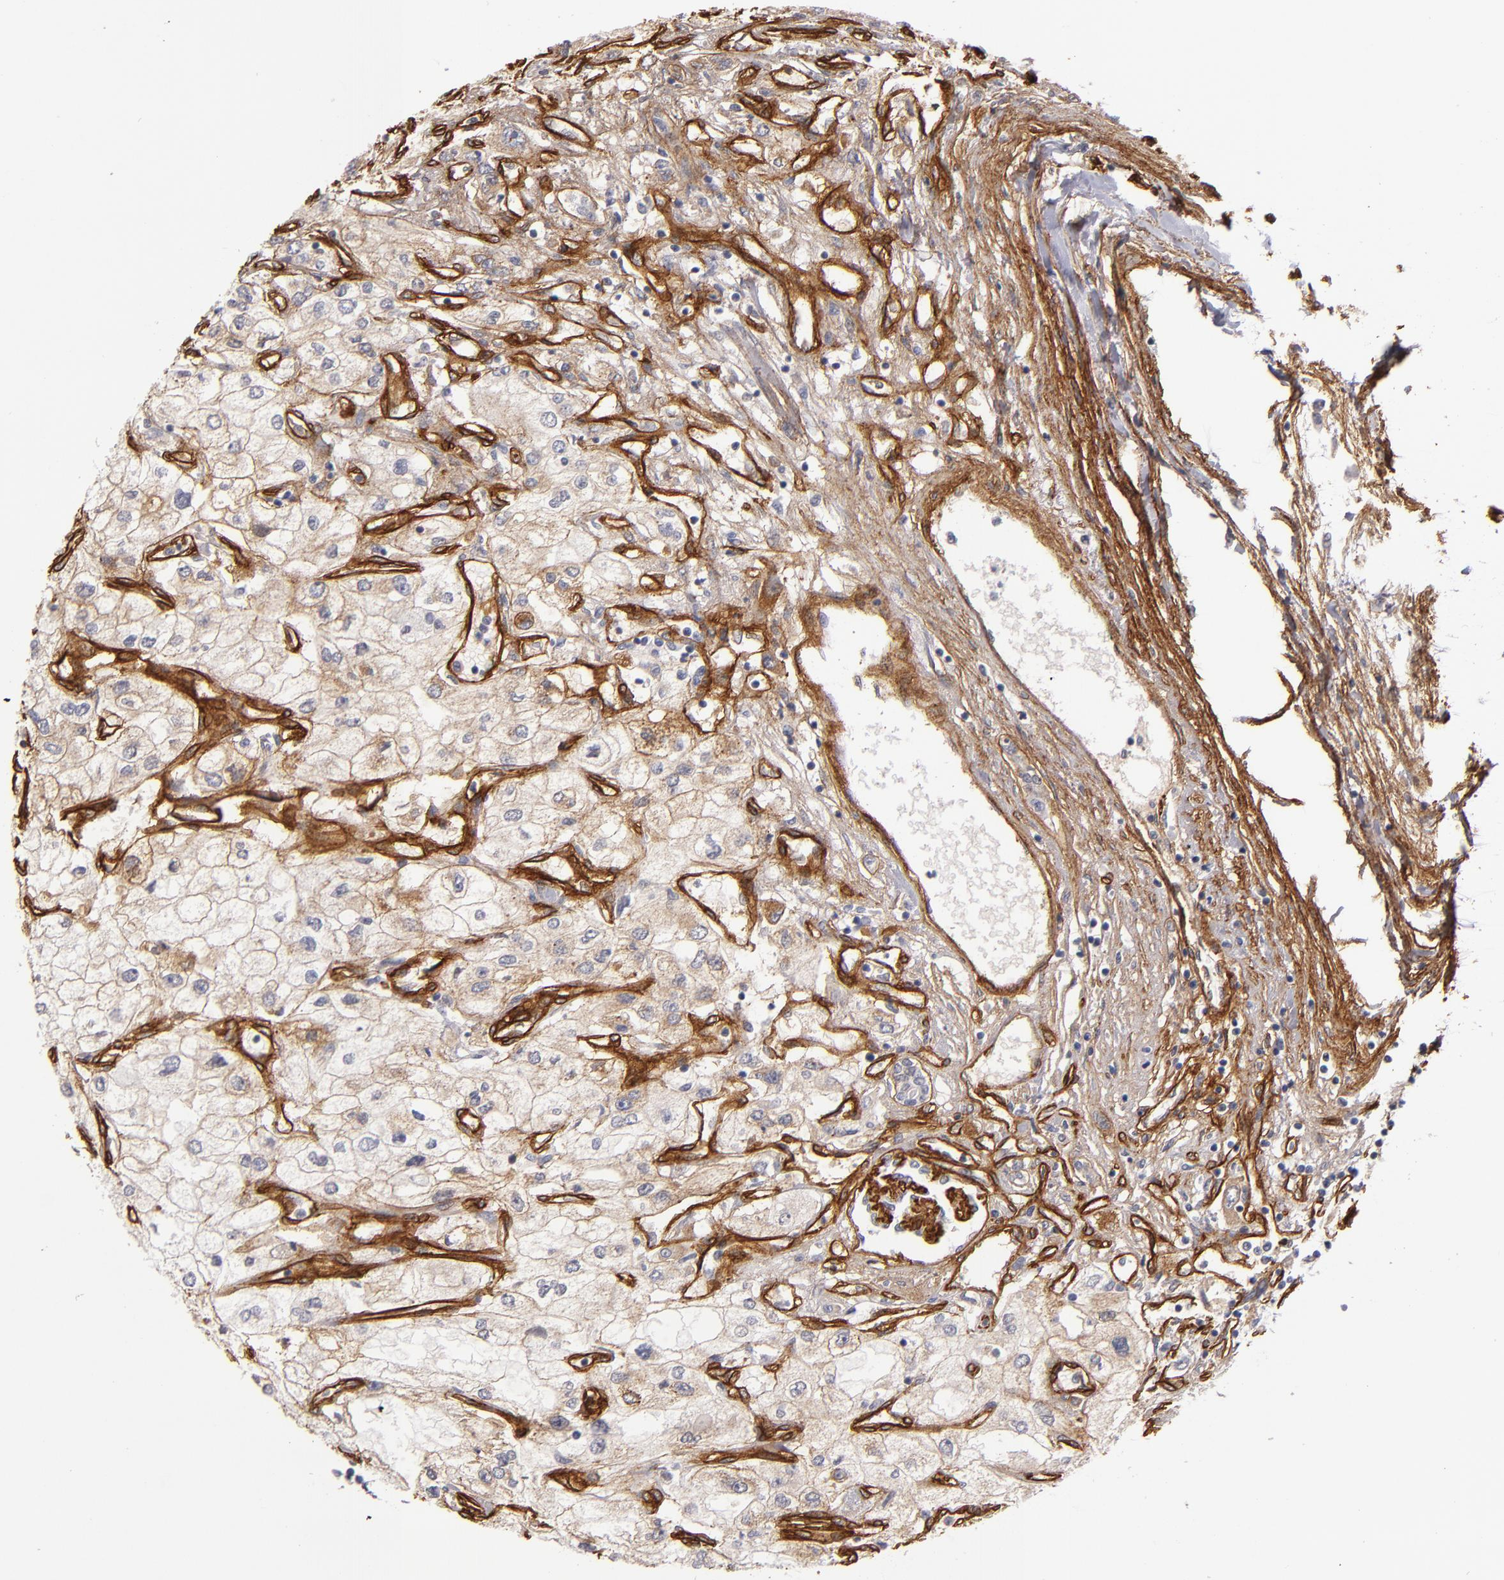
{"staining": {"intensity": "weak", "quantity": "25%-75%", "location": "cytoplasmic/membranous"}, "tissue": "renal cancer", "cell_type": "Tumor cells", "image_type": "cancer", "snomed": [{"axis": "morphology", "description": "Adenocarcinoma, NOS"}, {"axis": "topography", "description": "Kidney"}], "caption": "Approximately 25%-75% of tumor cells in renal cancer display weak cytoplasmic/membranous protein staining as visualized by brown immunohistochemical staining.", "gene": "LAMC1", "patient": {"sex": "male", "age": 57}}